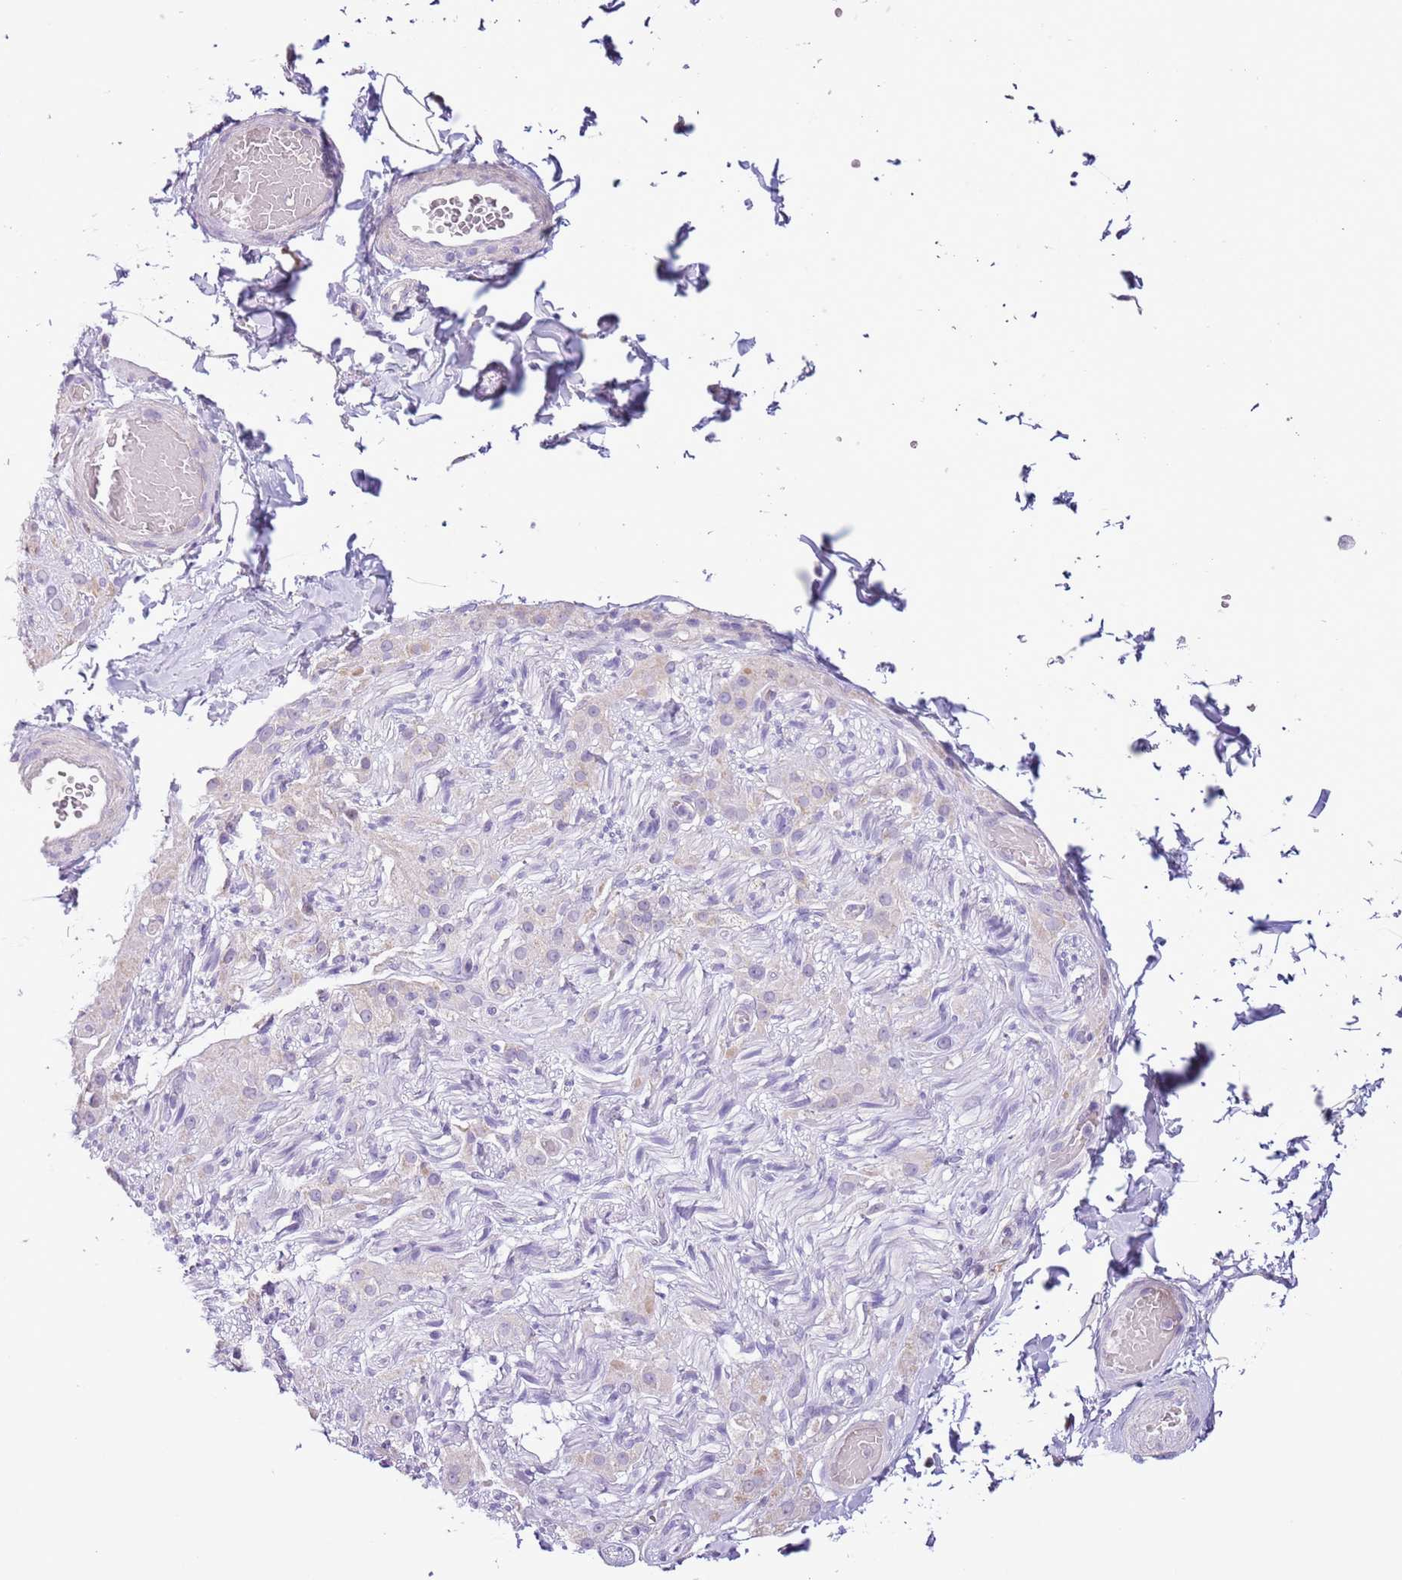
{"staining": {"intensity": "negative", "quantity": "none", "location": "none"}, "tissue": "adipose tissue", "cell_type": "Adipocytes", "image_type": "normal", "snomed": [{"axis": "morphology", "description": "Normal tissue, NOS"}, {"axis": "topography", "description": "Soft tissue"}, {"axis": "topography", "description": "Vascular tissue"}, {"axis": "topography", "description": "Peripheral nerve tissue"}], "caption": "Immunohistochemistry micrograph of normal human adipose tissue stained for a protein (brown), which demonstrates no staining in adipocytes.", "gene": "ZNF697", "patient": {"sex": "male", "age": 32}}